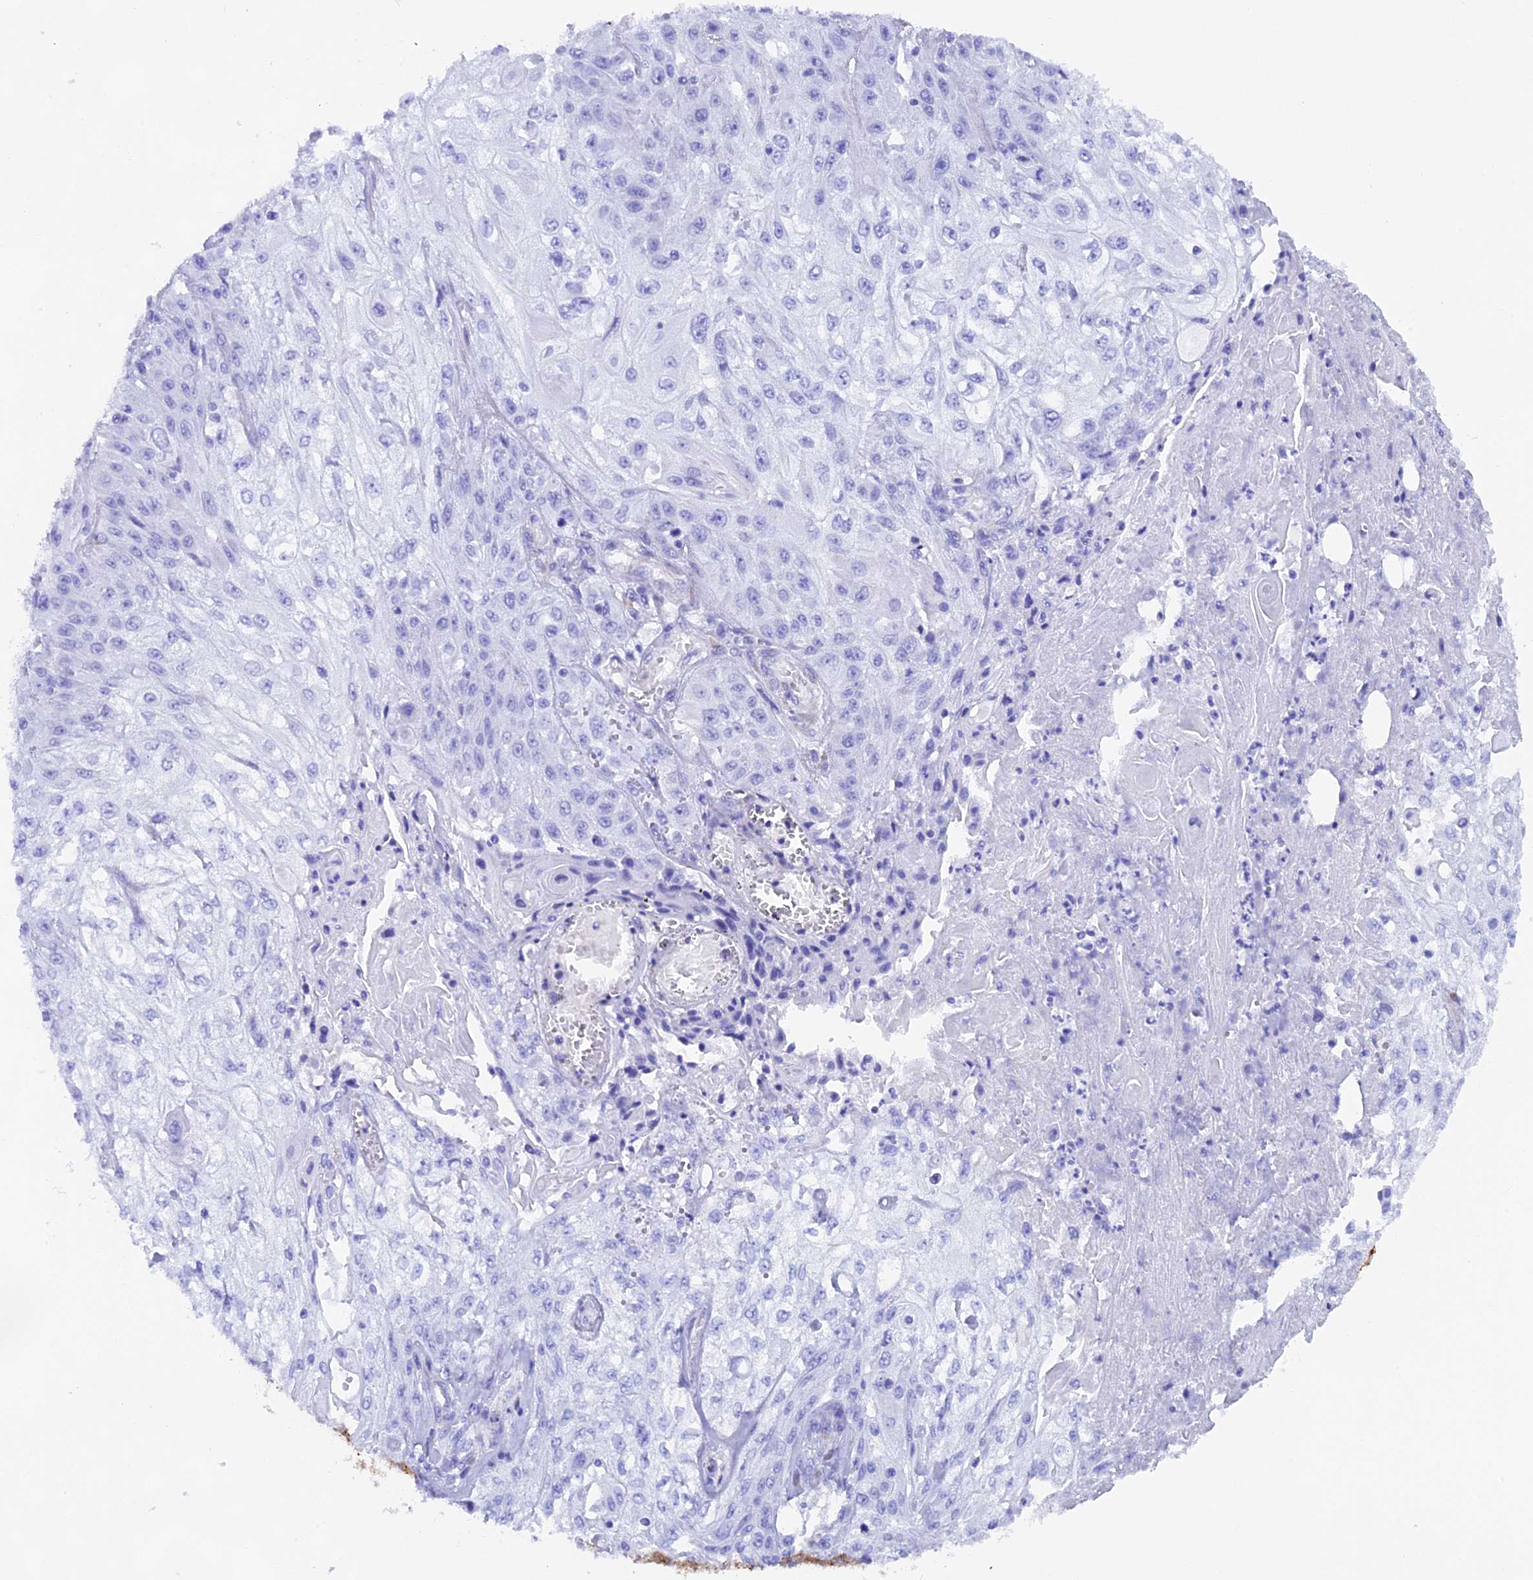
{"staining": {"intensity": "negative", "quantity": "none", "location": "none"}, "tissue": "skin cancer", "cell_type": "Tumor cells", "image_type": "cancer", "snomed": [{"axis": "morphology", "description": "Squamous cell carcinoma, NOS"}, {"axis": "morphology", "description": "Squamous cell carcinoma, metastatic, NOS"}, {"axis": "topography", "description": "Skin"}, {"axis": "topography", "description": "Lymph node"}], "caption": "IHC histopathology image of neoplastic tissue: human skin metastatic squamous cell carcinoma stained with DAB shows no significant protein staining in tumor cells.", "gene": "FKBP11", "patient": {"sex": "male", "age": 75}}